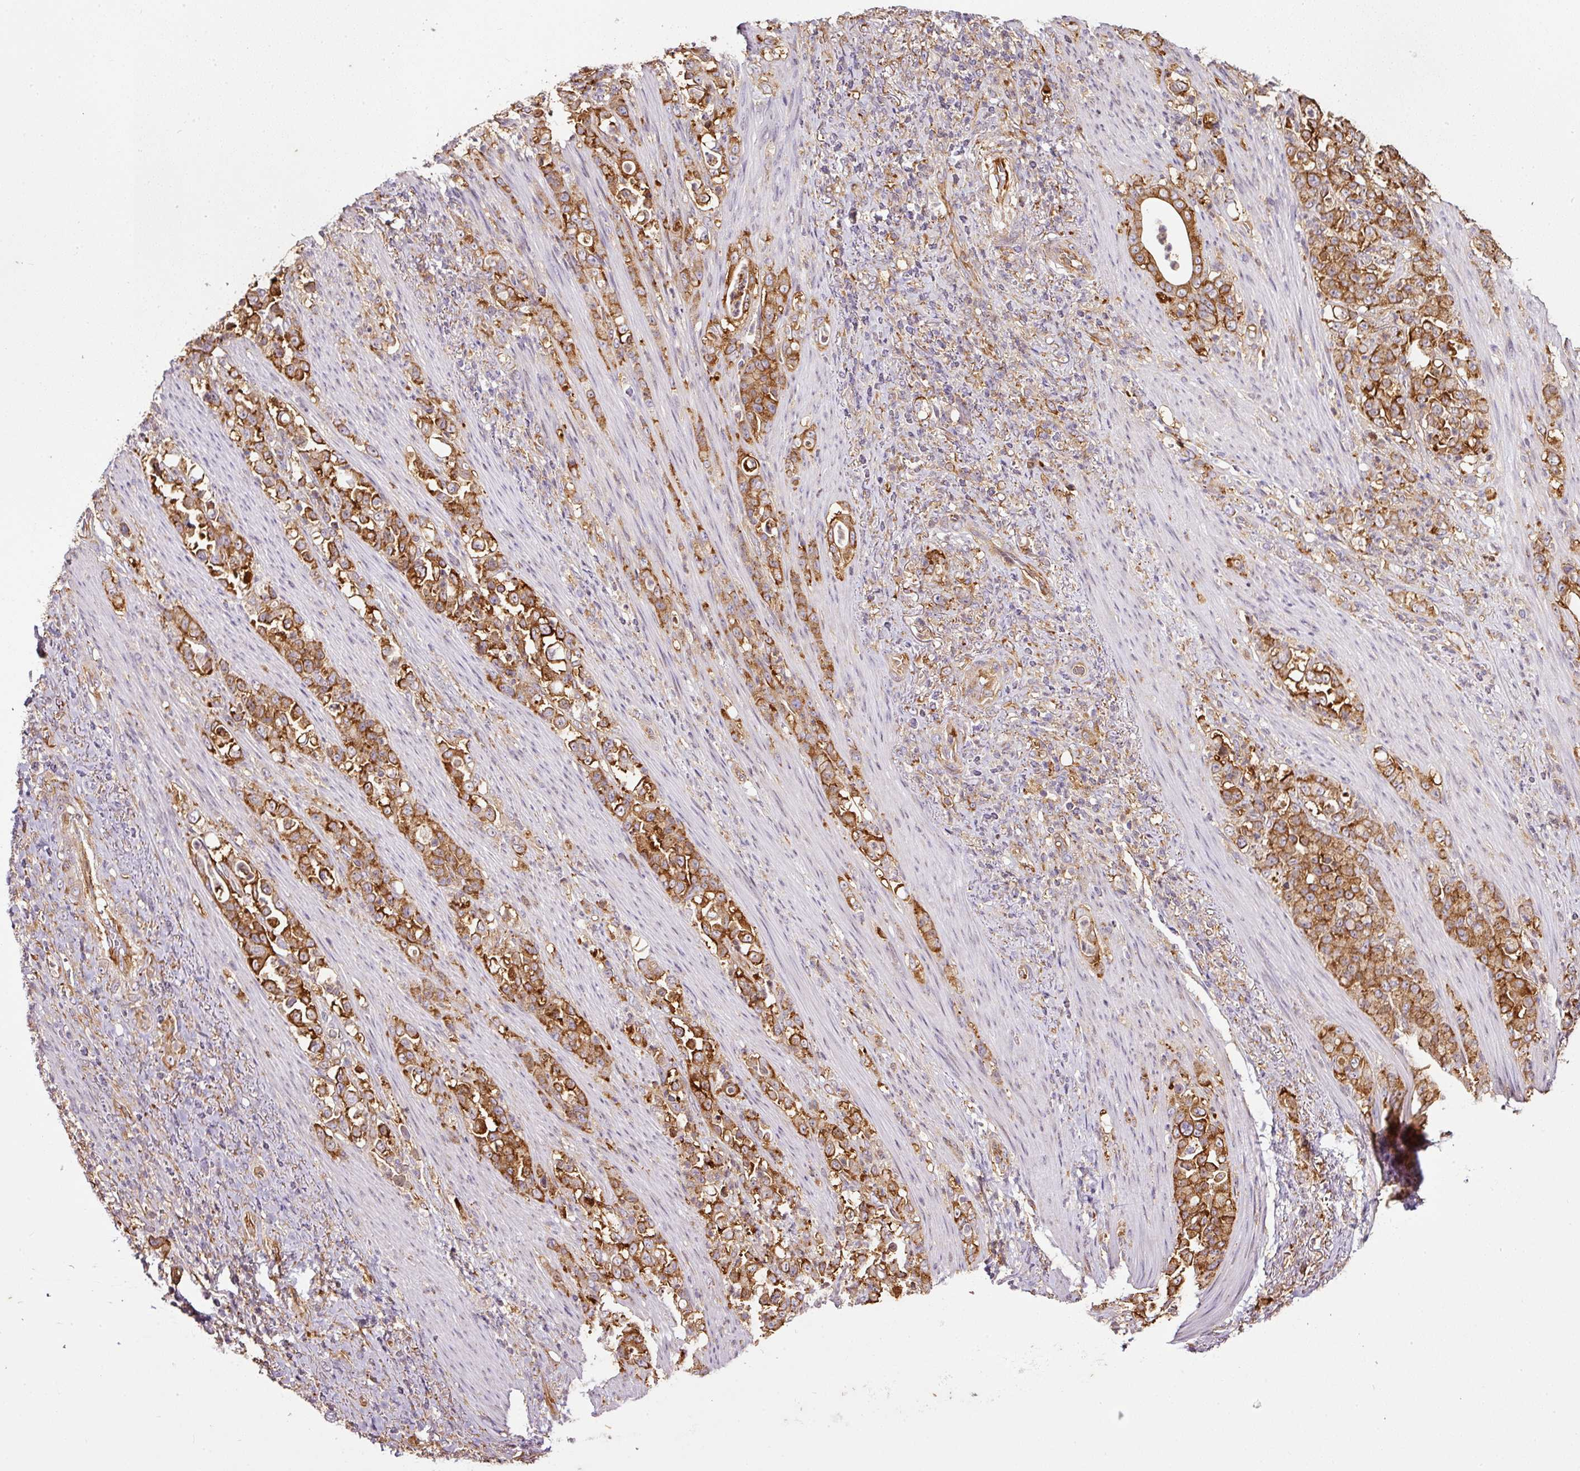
{"staining": {"intensity": "strong", "quantity": ">75%", "location": "cytoplasmic/membranous"}, "tissue": "stomach cancer", "cell_type": "Tumor cells", "image_type": "cancer", "snomed": [{"axis": "morphology", "description": "Normal tissue, NOS"}, {"axis": "morphology", "description": "Adenocarcinoma, NOS"}, {"axis": "topography", "description": "Stomach"}], "caption": "The histopathology image displays staining of stomach cancer, revealing strong cytoplasmic/membranous protein positivity (brown color) within tumor cells.", "gene": "SCNM1", "patient": {"sex": "female", "age": 79}}